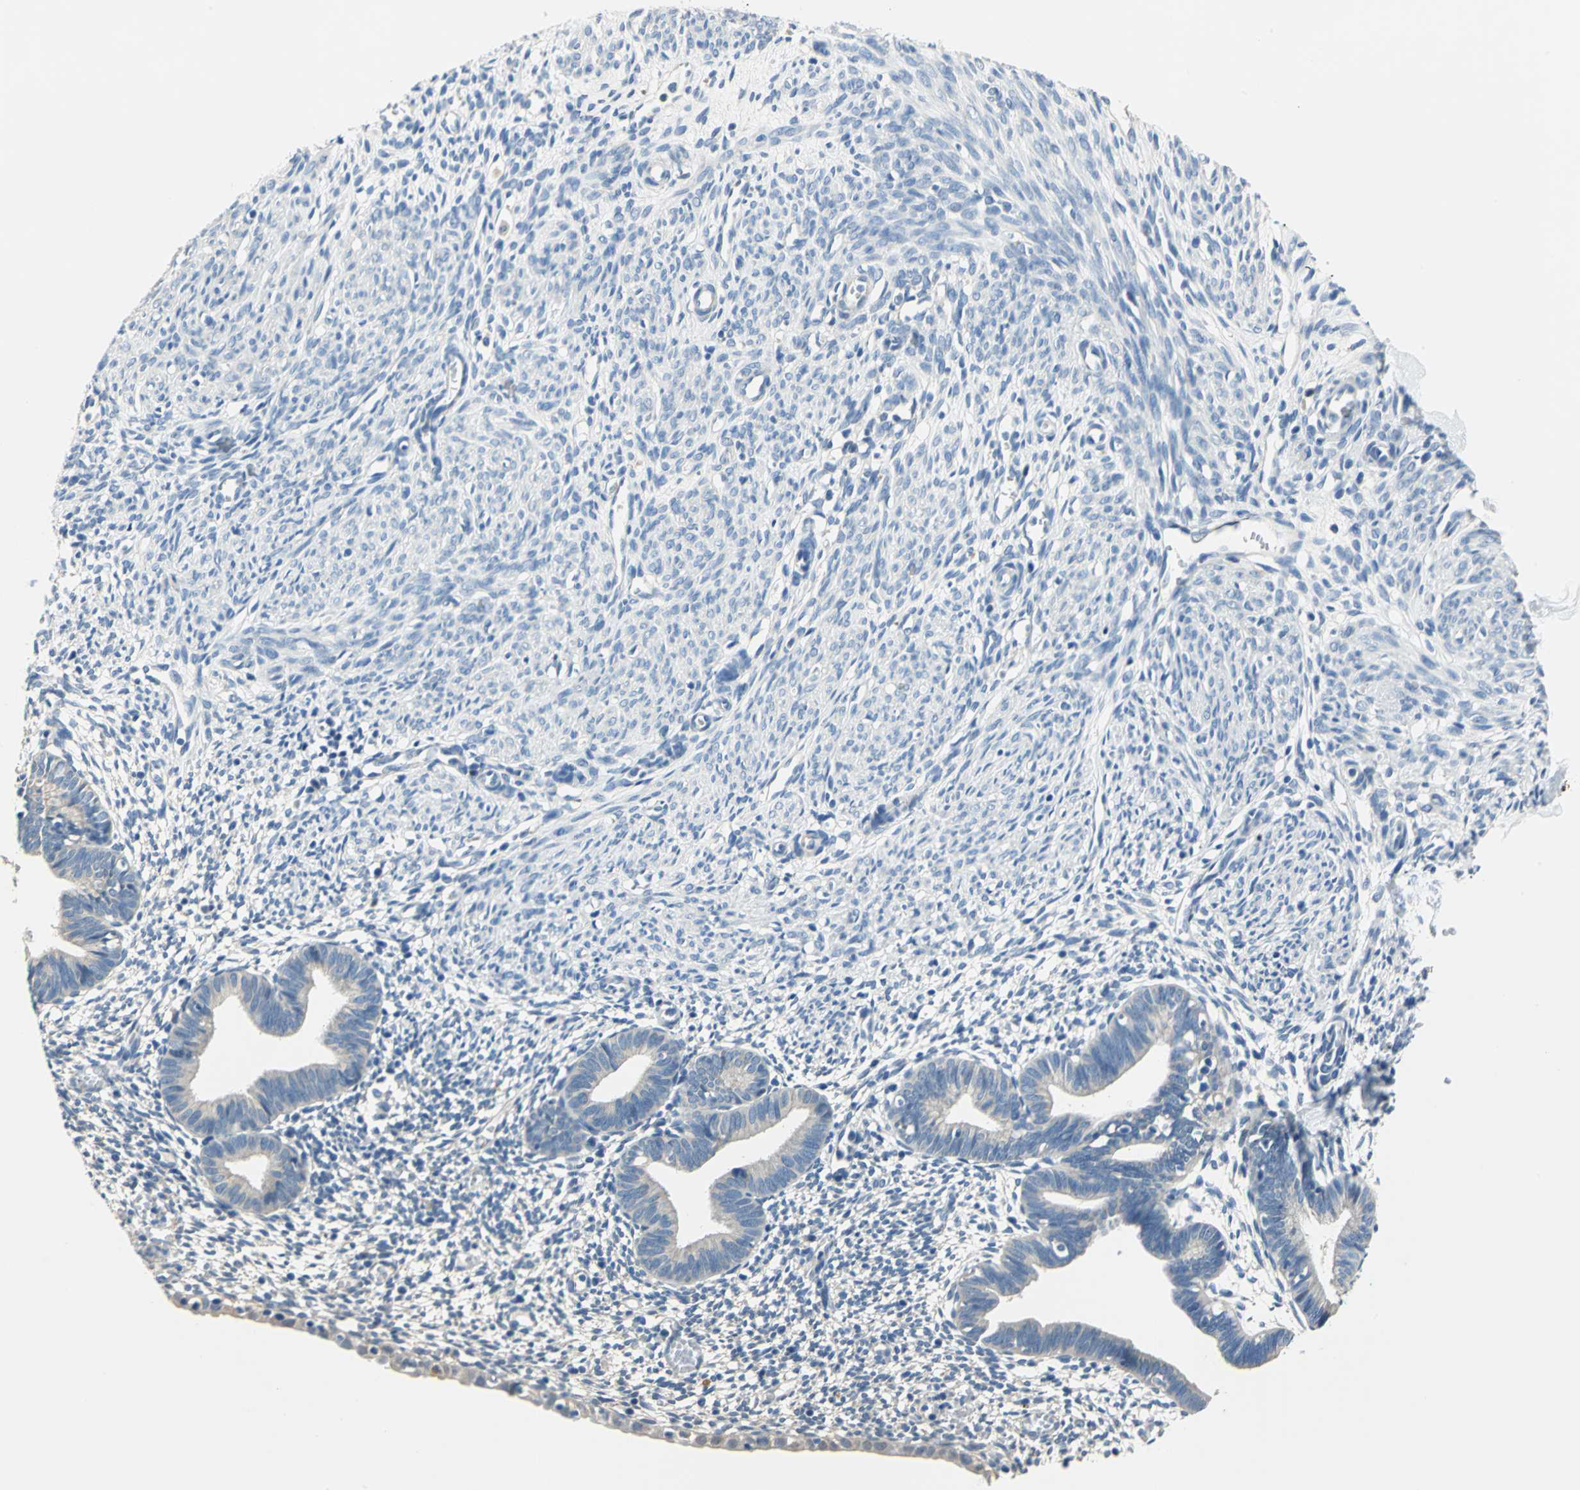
{"staining": {"intensity": "negative", "quantity": "none", "location": "none"}, "tissue": "endometrium", "cell_type": "Cells in endometrial stroma", "image_type": "normal", "snomed": [{"axis": "morphology", "description": "Normal tissue, NOS"}, {"axis": "morphology", "description": "Atrophy, NOS"}, {"axis": "topography", "description": "Uterus"}, {"axis": "topography", "description": "Endometrium"}], "caption": "Cells in endometrial stroma are negative for protein expression in benign human endometrium. (Immunohistochemistry (ihc), brightfield microscopy, high magnification).", "gene": "RASD2", "patient": {"sex": "female", "age": 68}}